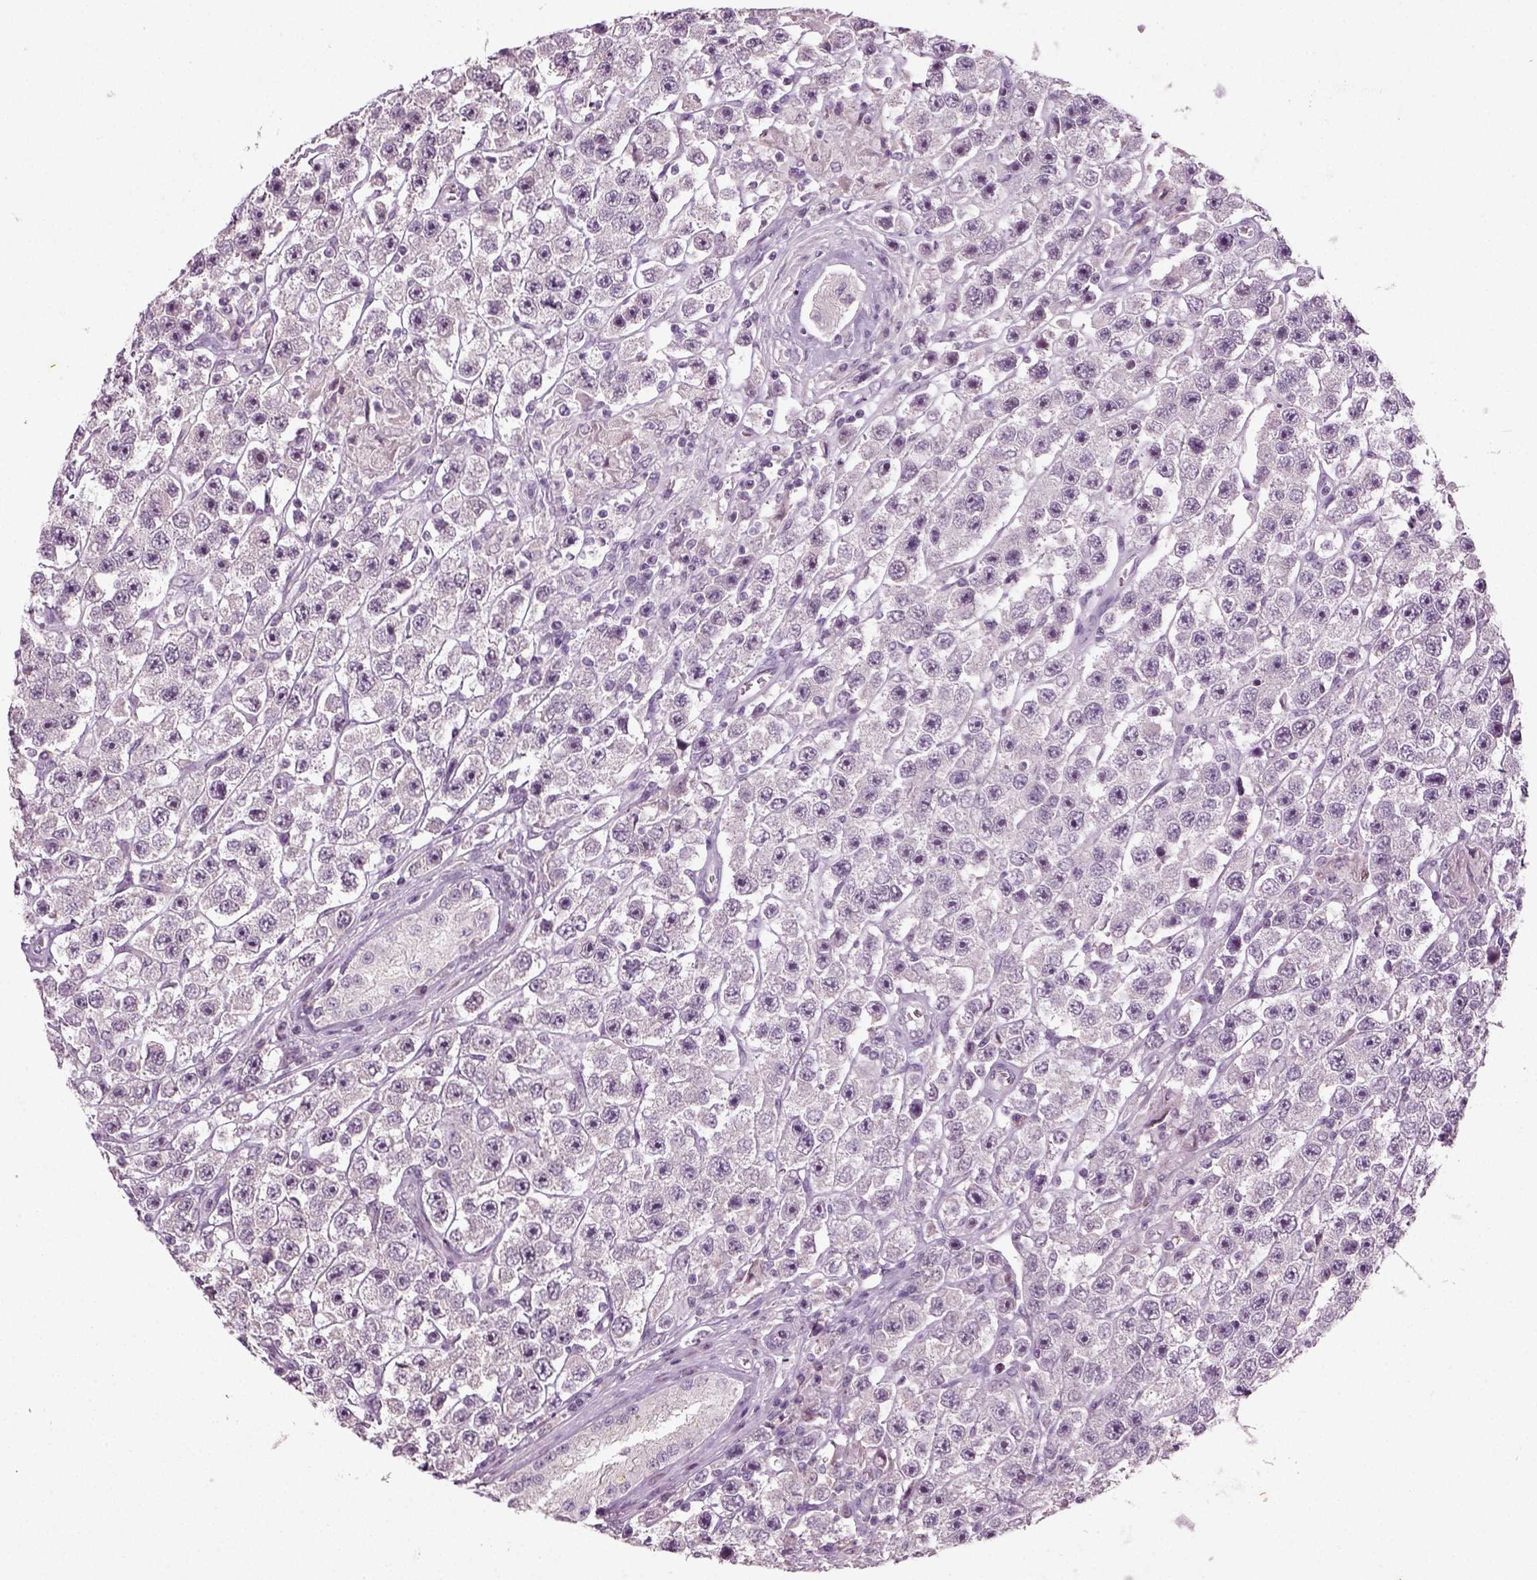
{"staining": {"intensity": "negative", "quantity": "none", "location": "none"}, "tissue": "testis cancer", "cell_type": "Tumor cells", "image_type": "cancer", "snomed": [{"axis": "morphology", "description": "Seminoma, NOS"}, {"axis": "topography", "description": "Testis"}], "caption": "Immunohistochemistry (IHC) of human testis cancer (seminoma) shows no positivity in tumor cells.", "gene": "SYNGAP1", "patient": {"sex": "male", "age": 45}}